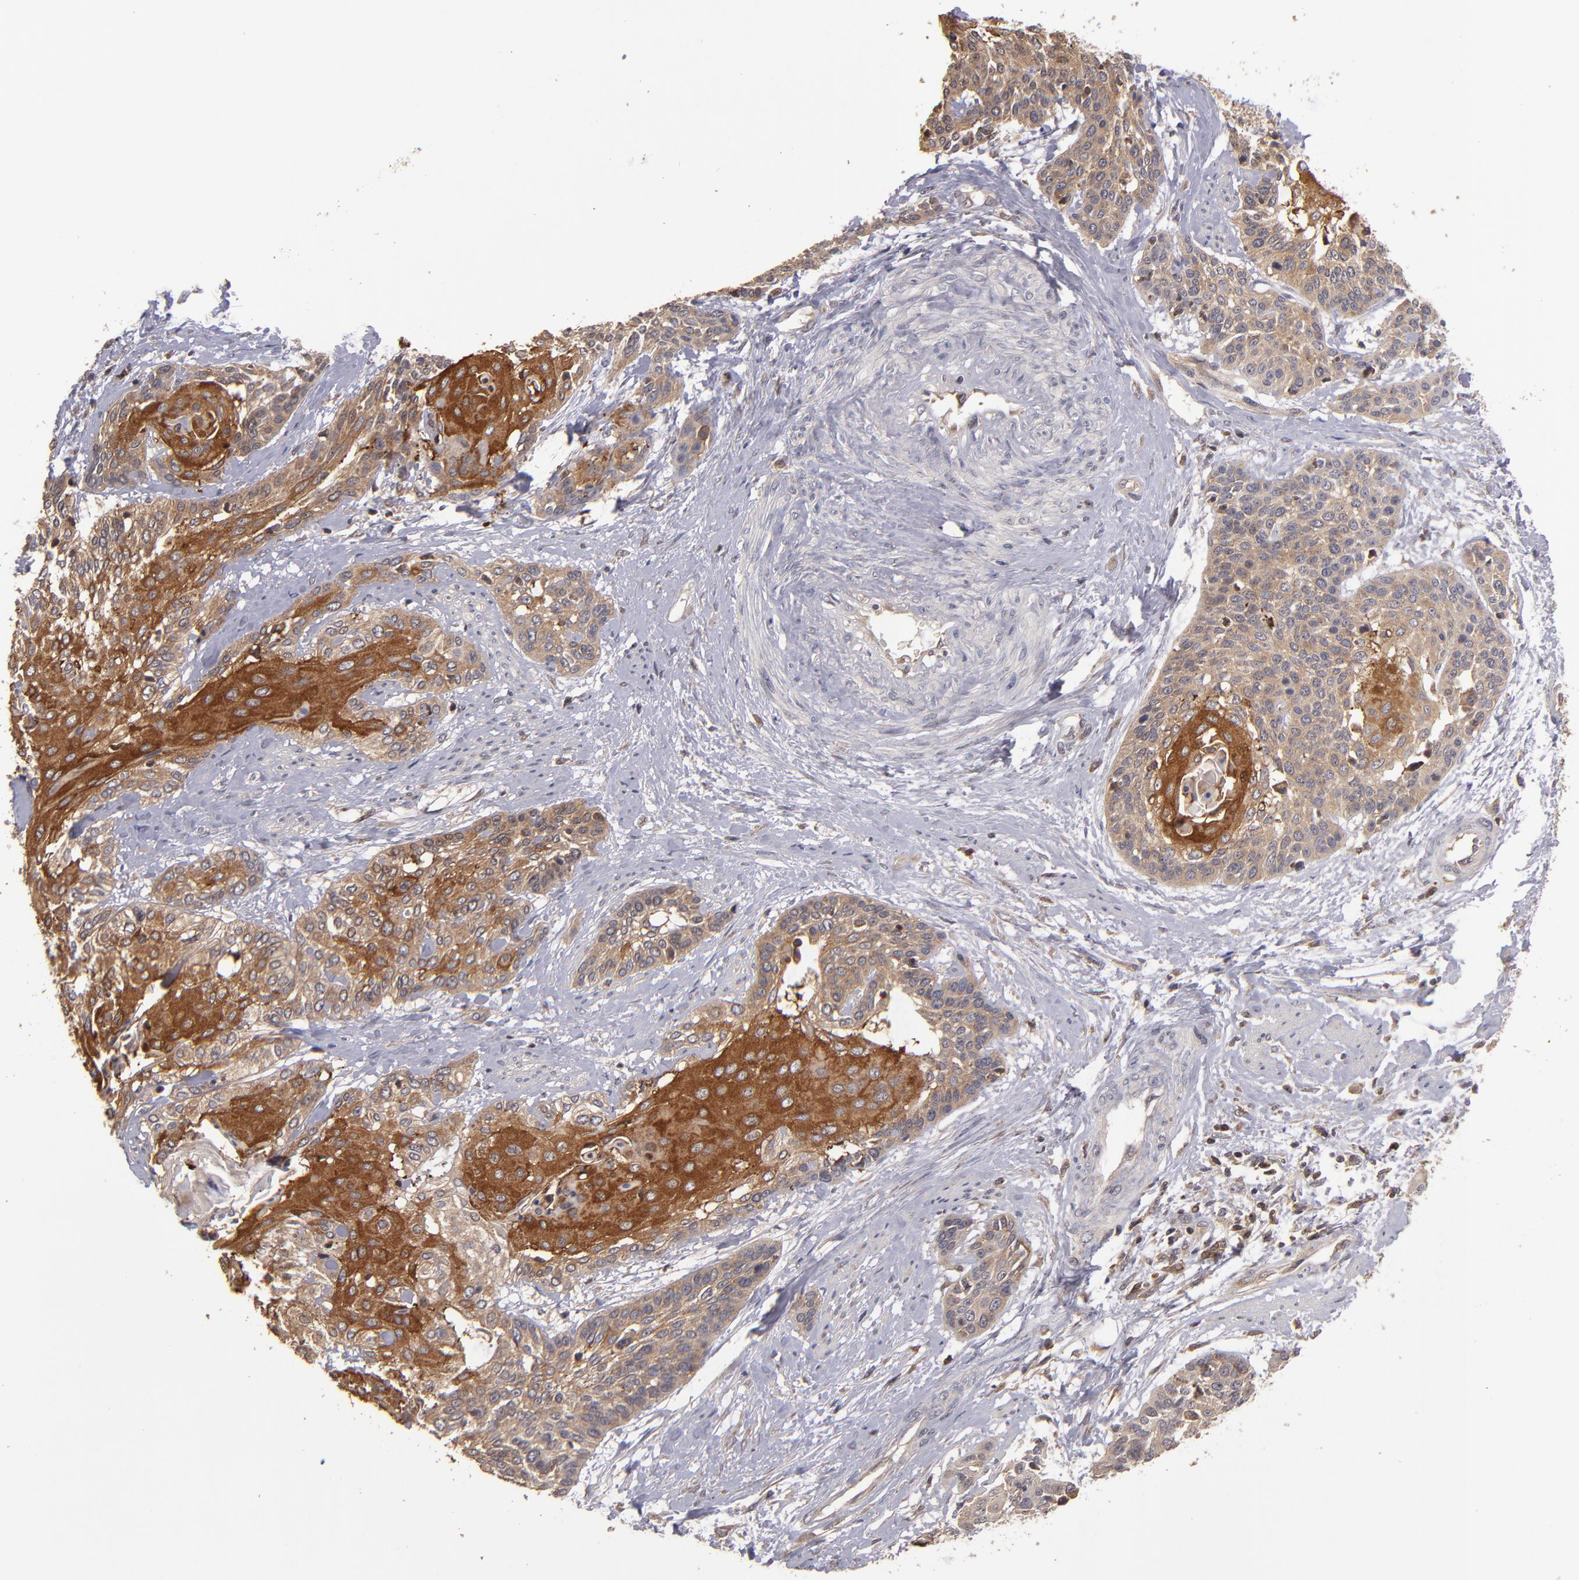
{"staining": {"intensity": "strong", "quantity": ">75%", "location": "cytoplasmic/membranous"}, "tissue": "cervical cancer", "cell_type": "Tumor cells", "image_type": "cancer", "snomed": [{"axis": "morphology", "description": "Squamous cell carcinoma, NOS"}, {"axis": "topography", "description": "Cervix"}], "caption": "Immunohistochemical staining of cervical cancer shows strong cytoplasmic/membranous protein staining in approximately >75% of tumor cells.", "gene": "NF2", "patient": {"sex": "female", "age": 57}}